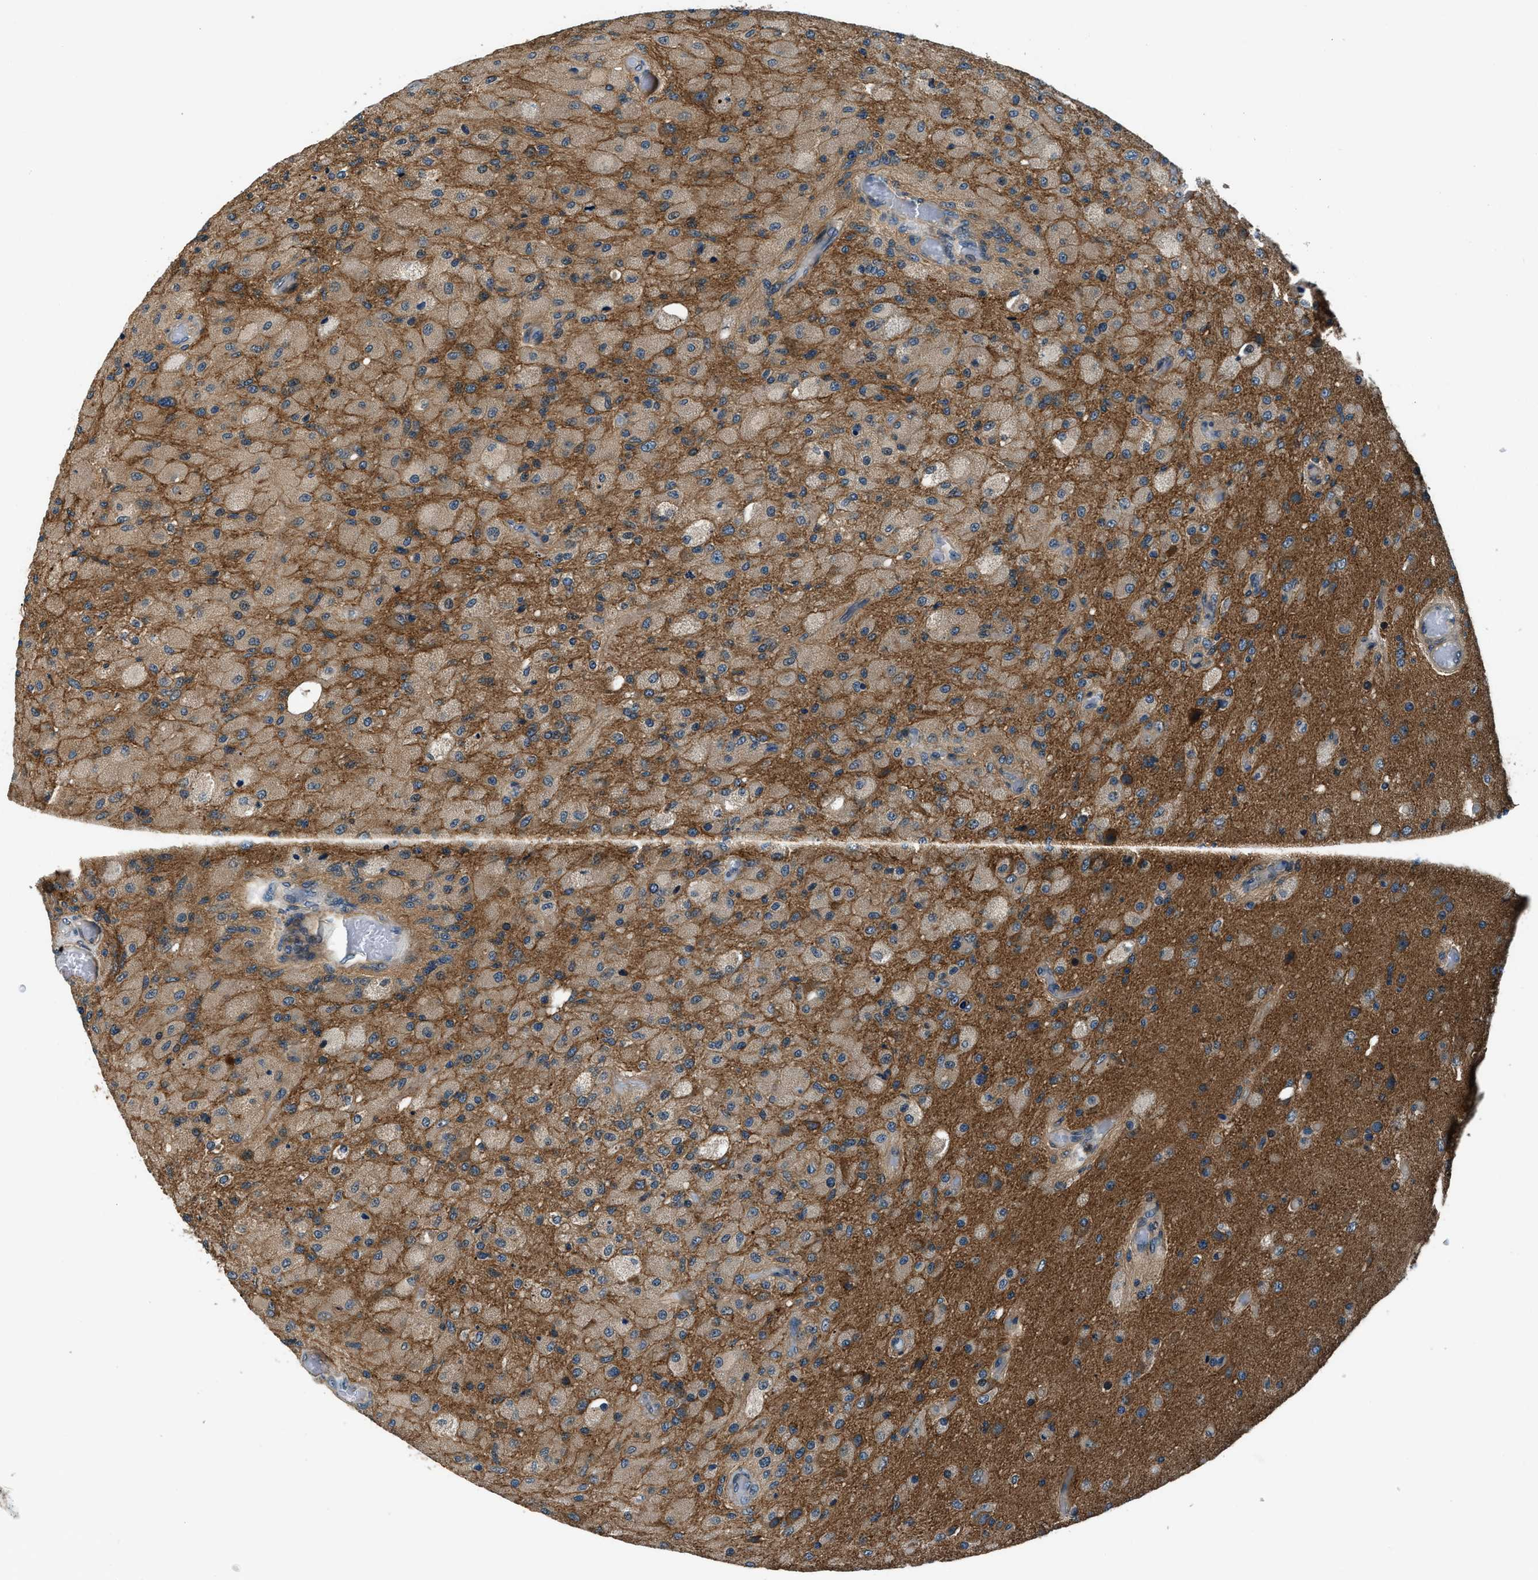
{"staining": {"intensity": "moderate", "quantity": "25%-75%", "location": "cytoplasmic/membranous"}, "tissue": "glioma", "cell_type": "Tumor cells", "image_type": "cancer", "snomed": [{"axis": "morphology", "description": "Normal tissue, NOS"}, {"axis": "morphology", "description": "Glioma, malignant, High grade"}, {"axis": "topography", "description": "Cerebral cortex"}], "caption": "Glioma stained with immunohistochemistry (IHC) displays moderate cytoplasmic/membranous expression in approximately 25%-75% of tumor cells.", "gene": "ARHGEF11", "patient": {"sex": "male", "age": 77}}